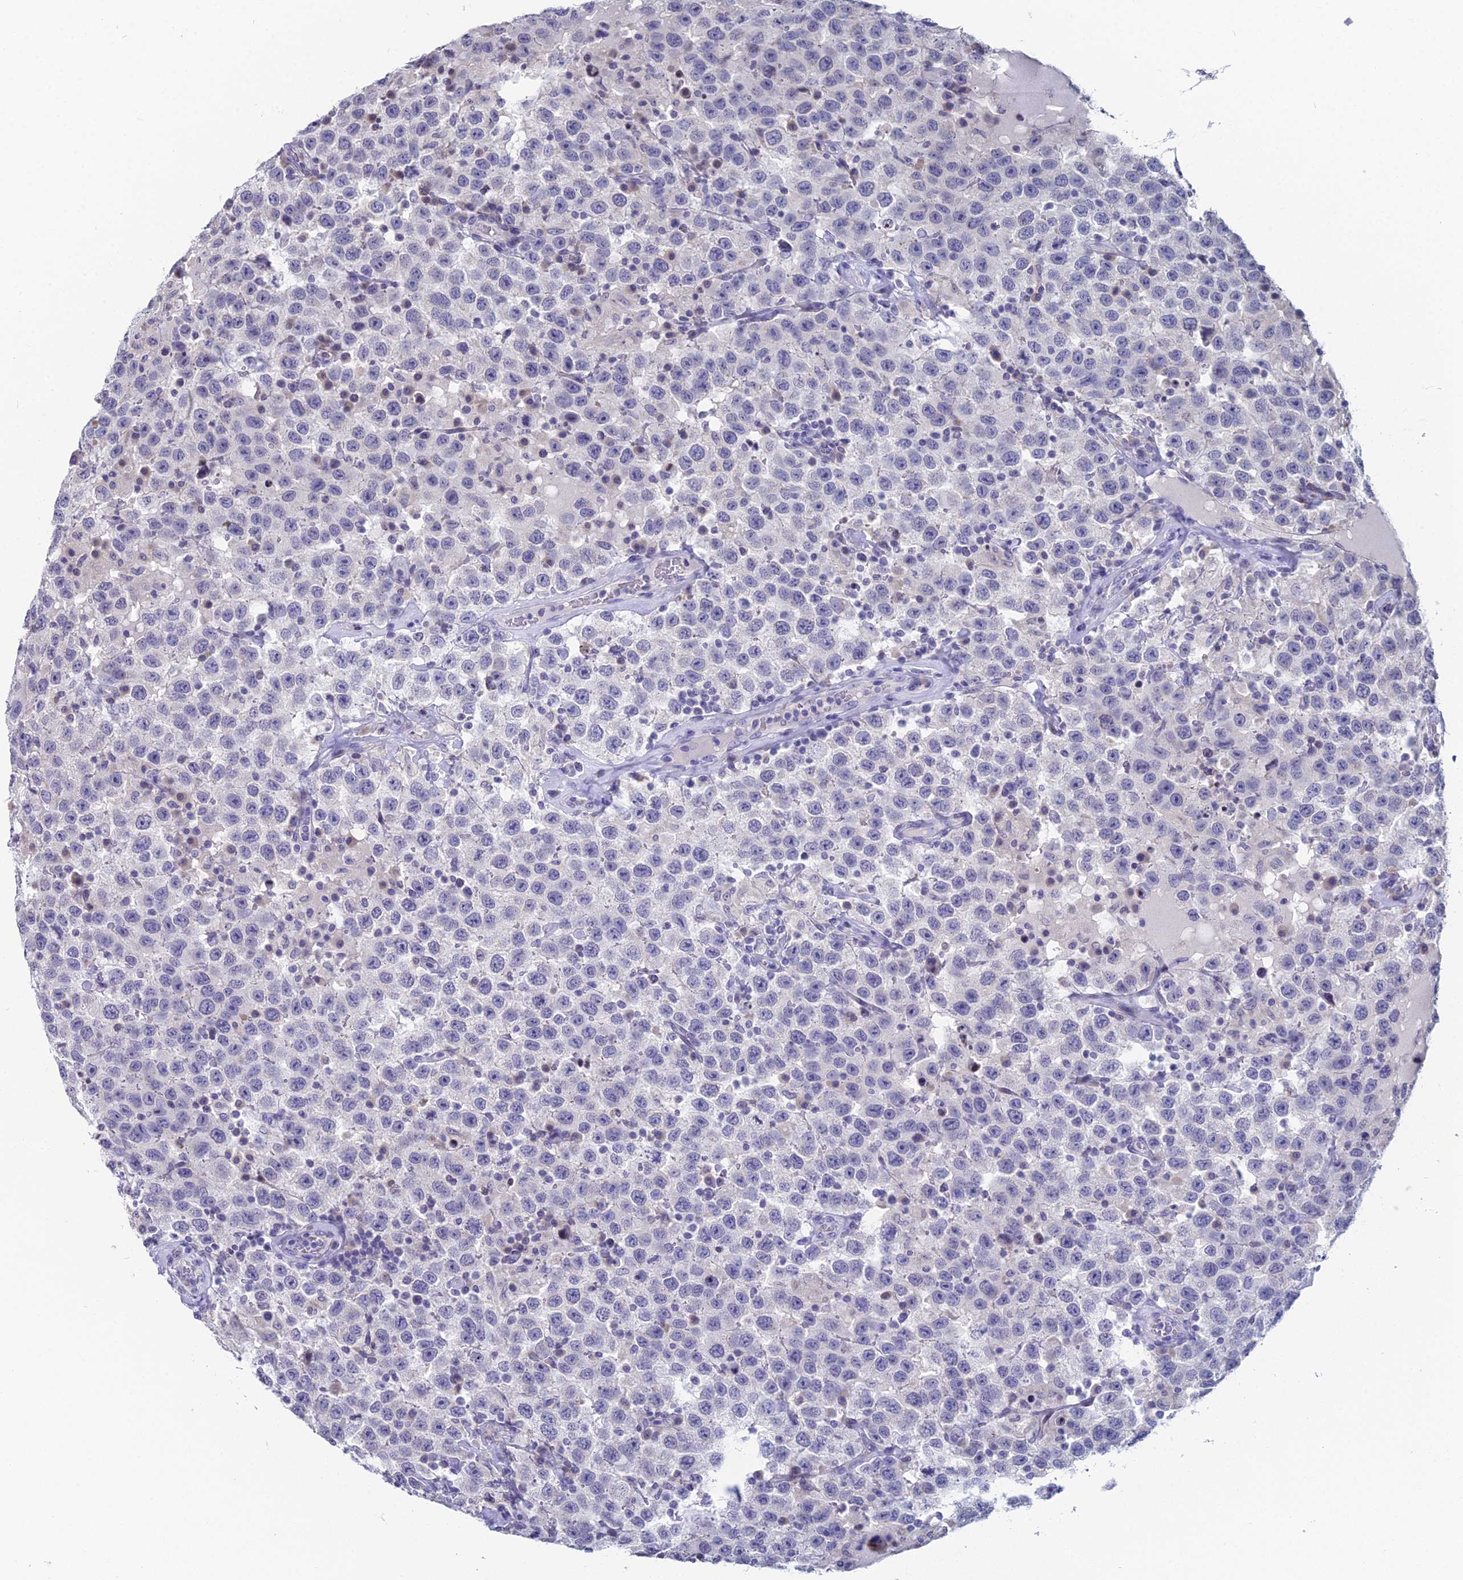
{"staining": {"intensity": "negative", "quantity": "none", "location": "none"}, "tissue": "testis cancer", "cell_type": "Tumor cells", "image_type": "cancer", "snomed": [{"axis": "morphology", "description": "Seminoma, NOS"}, {"axis": "topography", "description": "Testis"}], "caption": "Immunohistochemistry image of neoplastic tissue: testis cancer (seminoma) stained with DAB (3,3'-diaminobenzidine) reveals no significant protein staining in tumor cells.", "gene": "PRR22", "patient": {"sex": "male", "age": 41}}